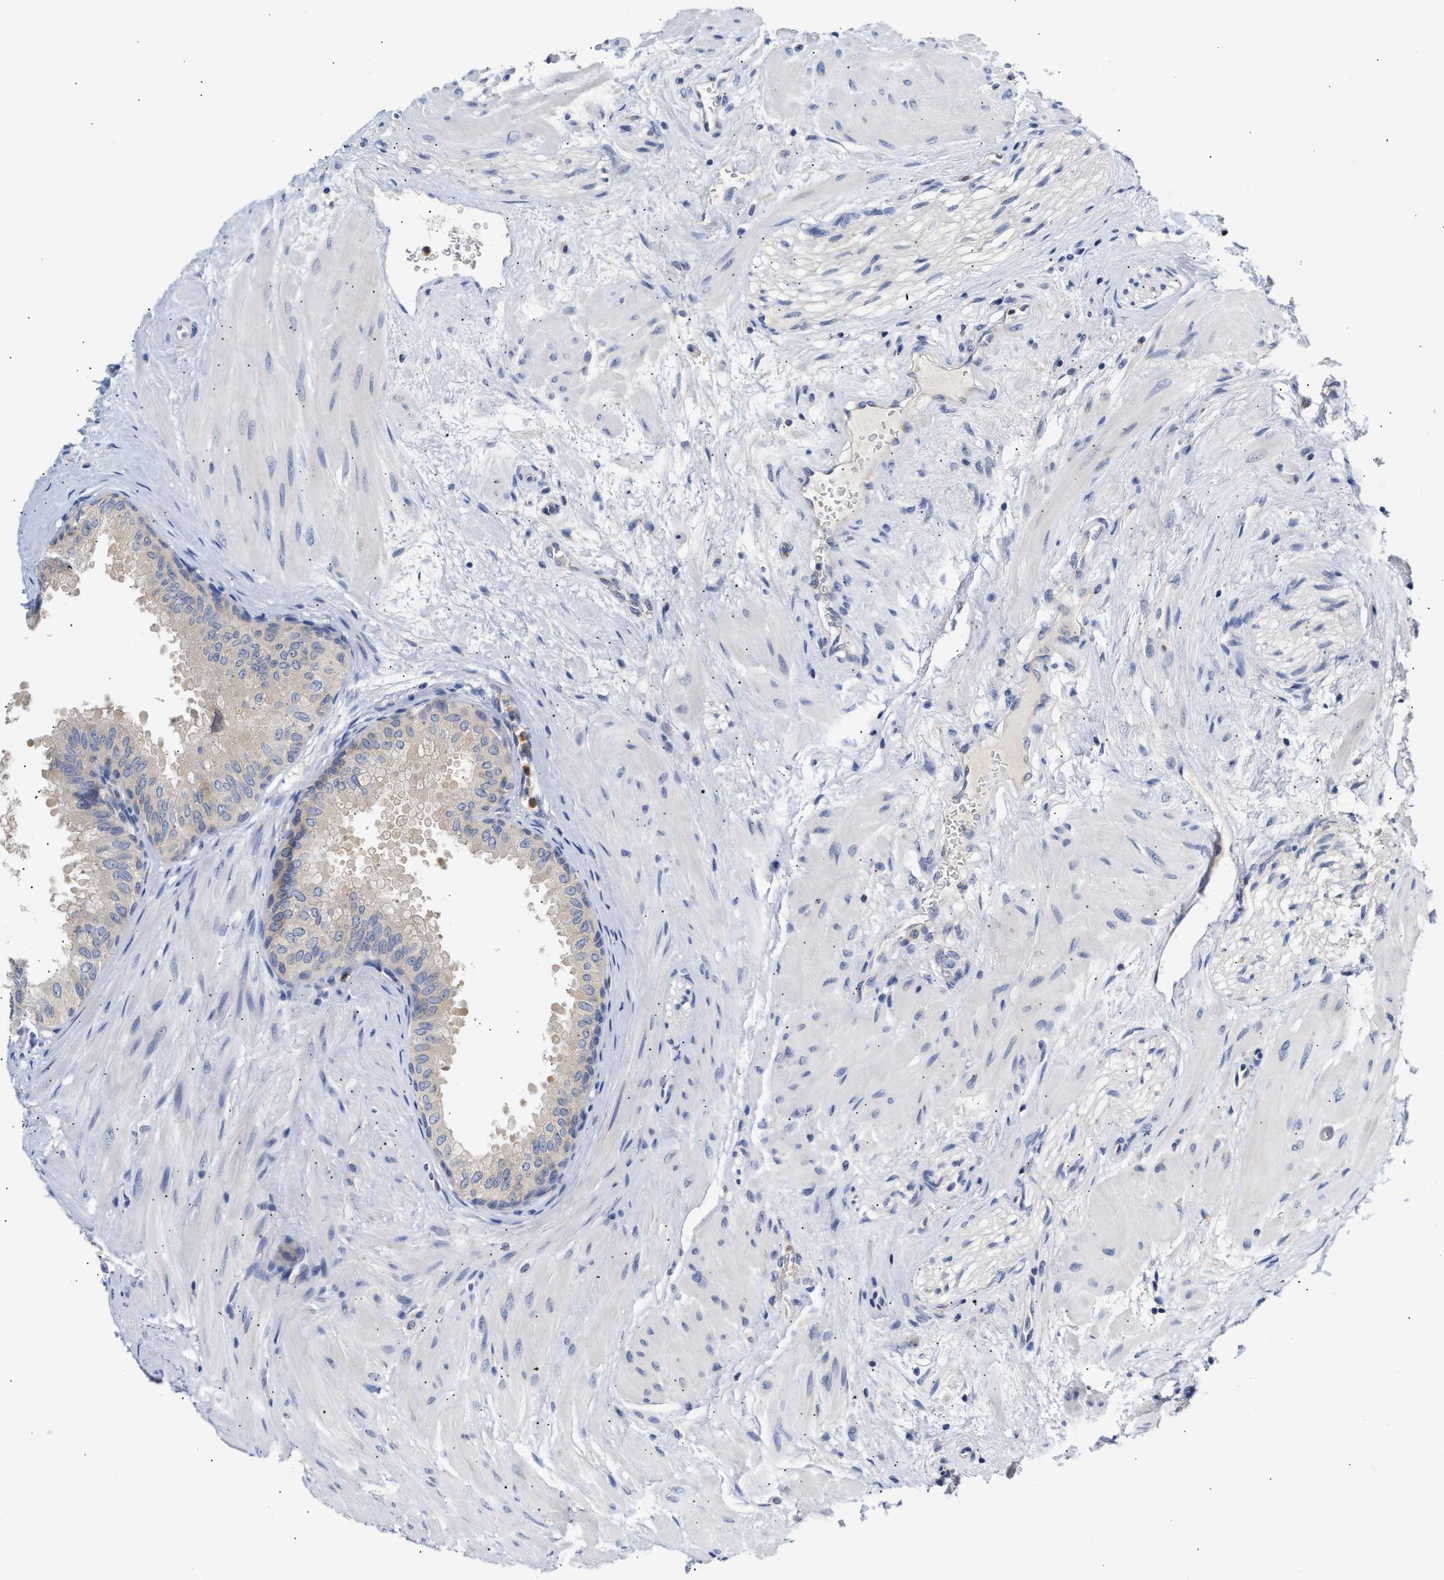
{"staining": {"intensity": "moderate", "quantity": "25%-75%", "location": "cytoplasmic/membranous"}, "tissue": "seminal vesicle", "cell_type": "Glandular cells", "image_type": "normal", "snomed": [{"axis": "morphology", "description": "Normal tissue, NOS"}, {"axis": "topography", "description": "Prostate"}, {"axis": "topography", "description": "Seminal veicle"}], "caption": "Brown immunohistochemical staining in normal human seminal vesicle exhibits moderate cytoplasmic/membranous staining in approximately 25%-75% of glandular cells. (Stains: DAB in brown, nuclei in blue, Microscopy: brightfield microscopy at high magnification).", "gene": "TRIM50", "patient": {"sex": "male", "age": 60}}